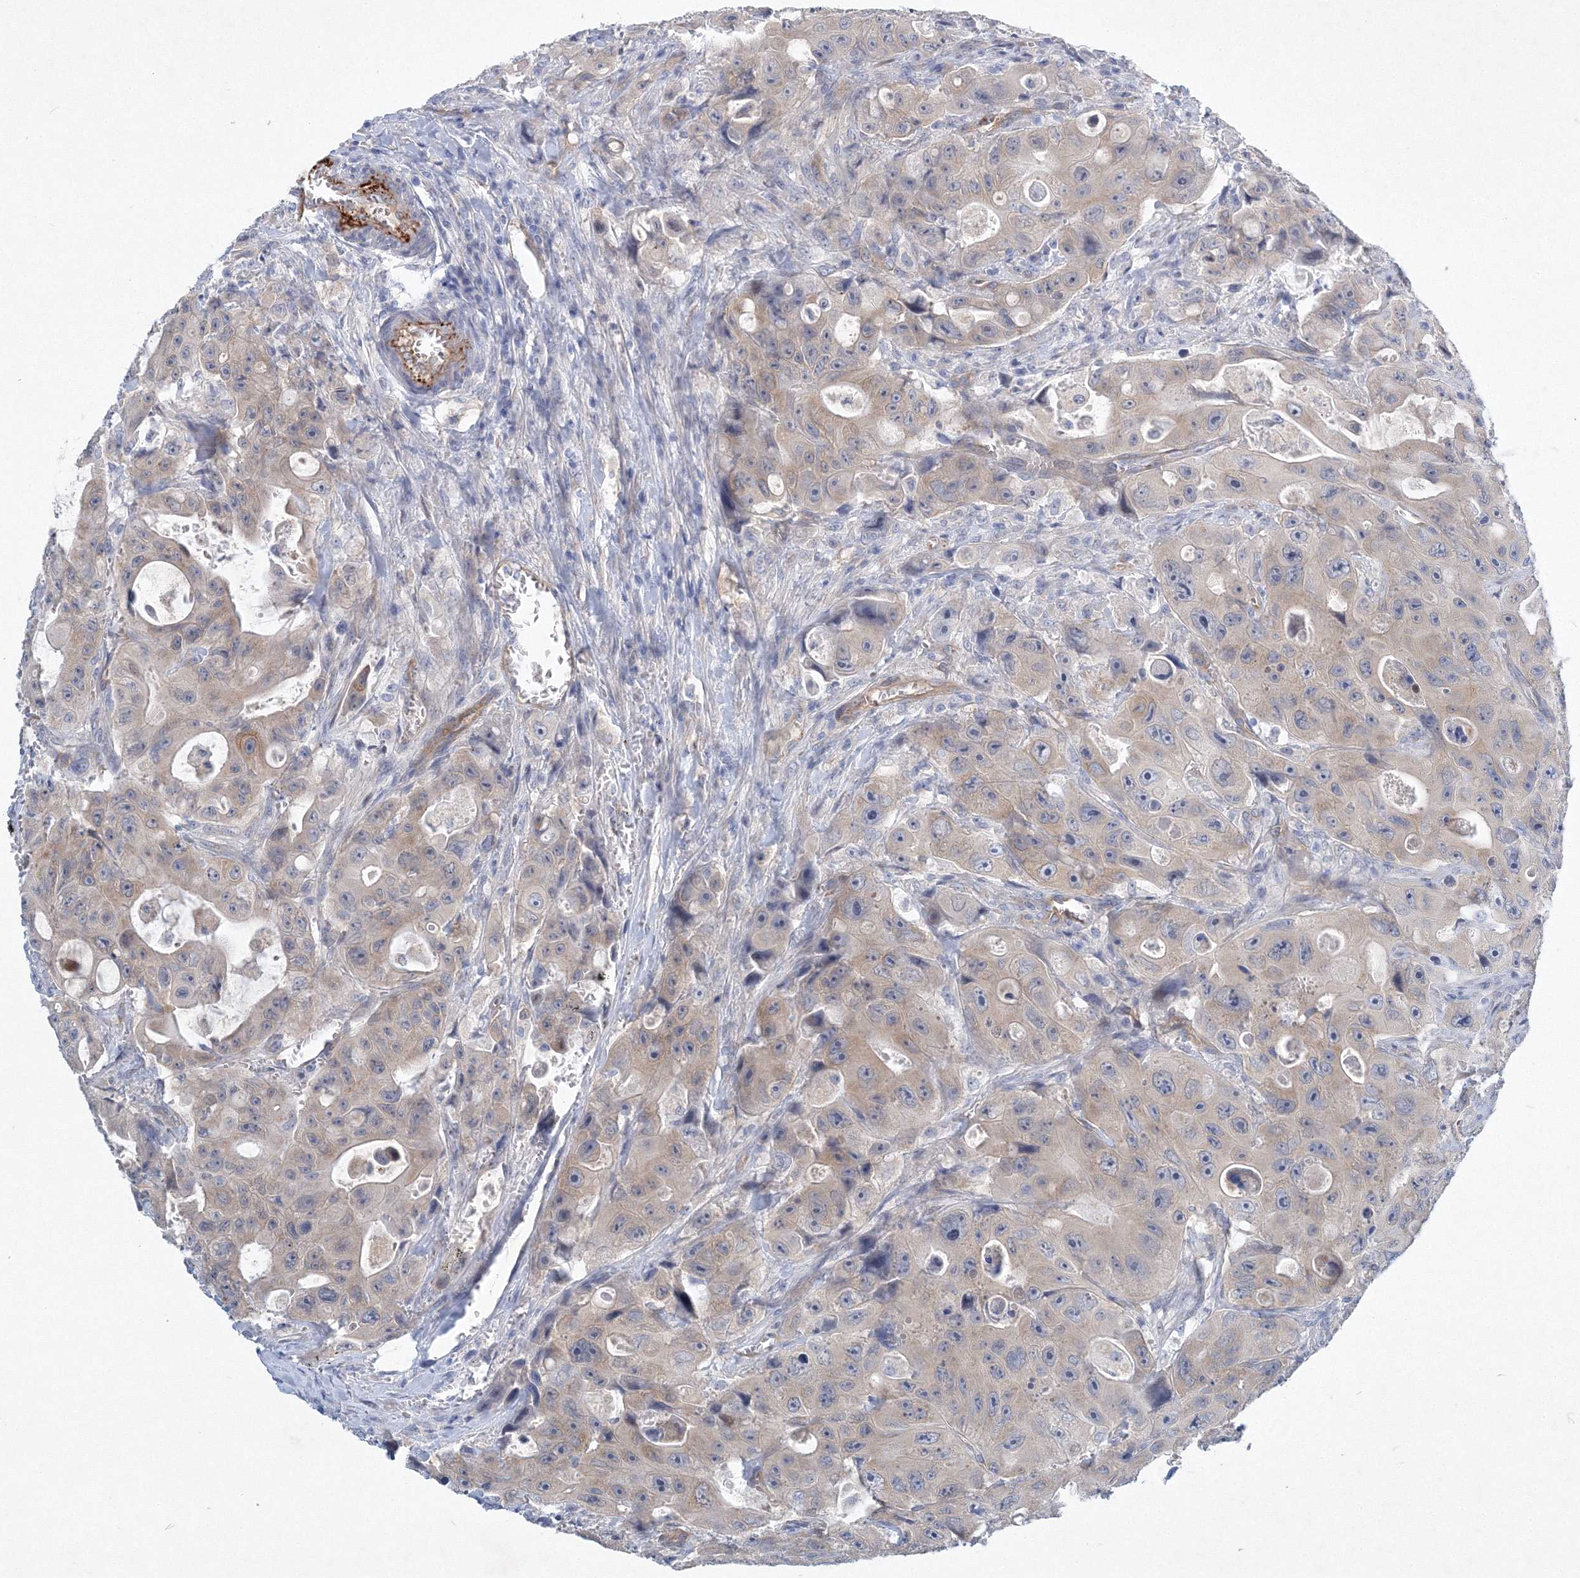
{"staining": {"intensity": "weak", "quantity": "<25%", "location": "cytoplasmic/membranous"}, "tissue": "colorectal cancer", "cell_type": "Tumor cells", "image_type": "cancer", "snomed": [{"axis": "morphology", "description": "Adenocarcinoma, NOS"}, {"axis": "topography", "description": "Colon"}], "caption": "DAB immunohistochemical staining of colorectal adenocarcinoma displays no significant expression in tumor cells. The staining is performed using DAB (3,3'-diaminobenzidine) brown chromogen with nuclei counter-stained in using hematoxylin.", "gene": "TANC1", "patient": {"sex": "female", "age": 46}}